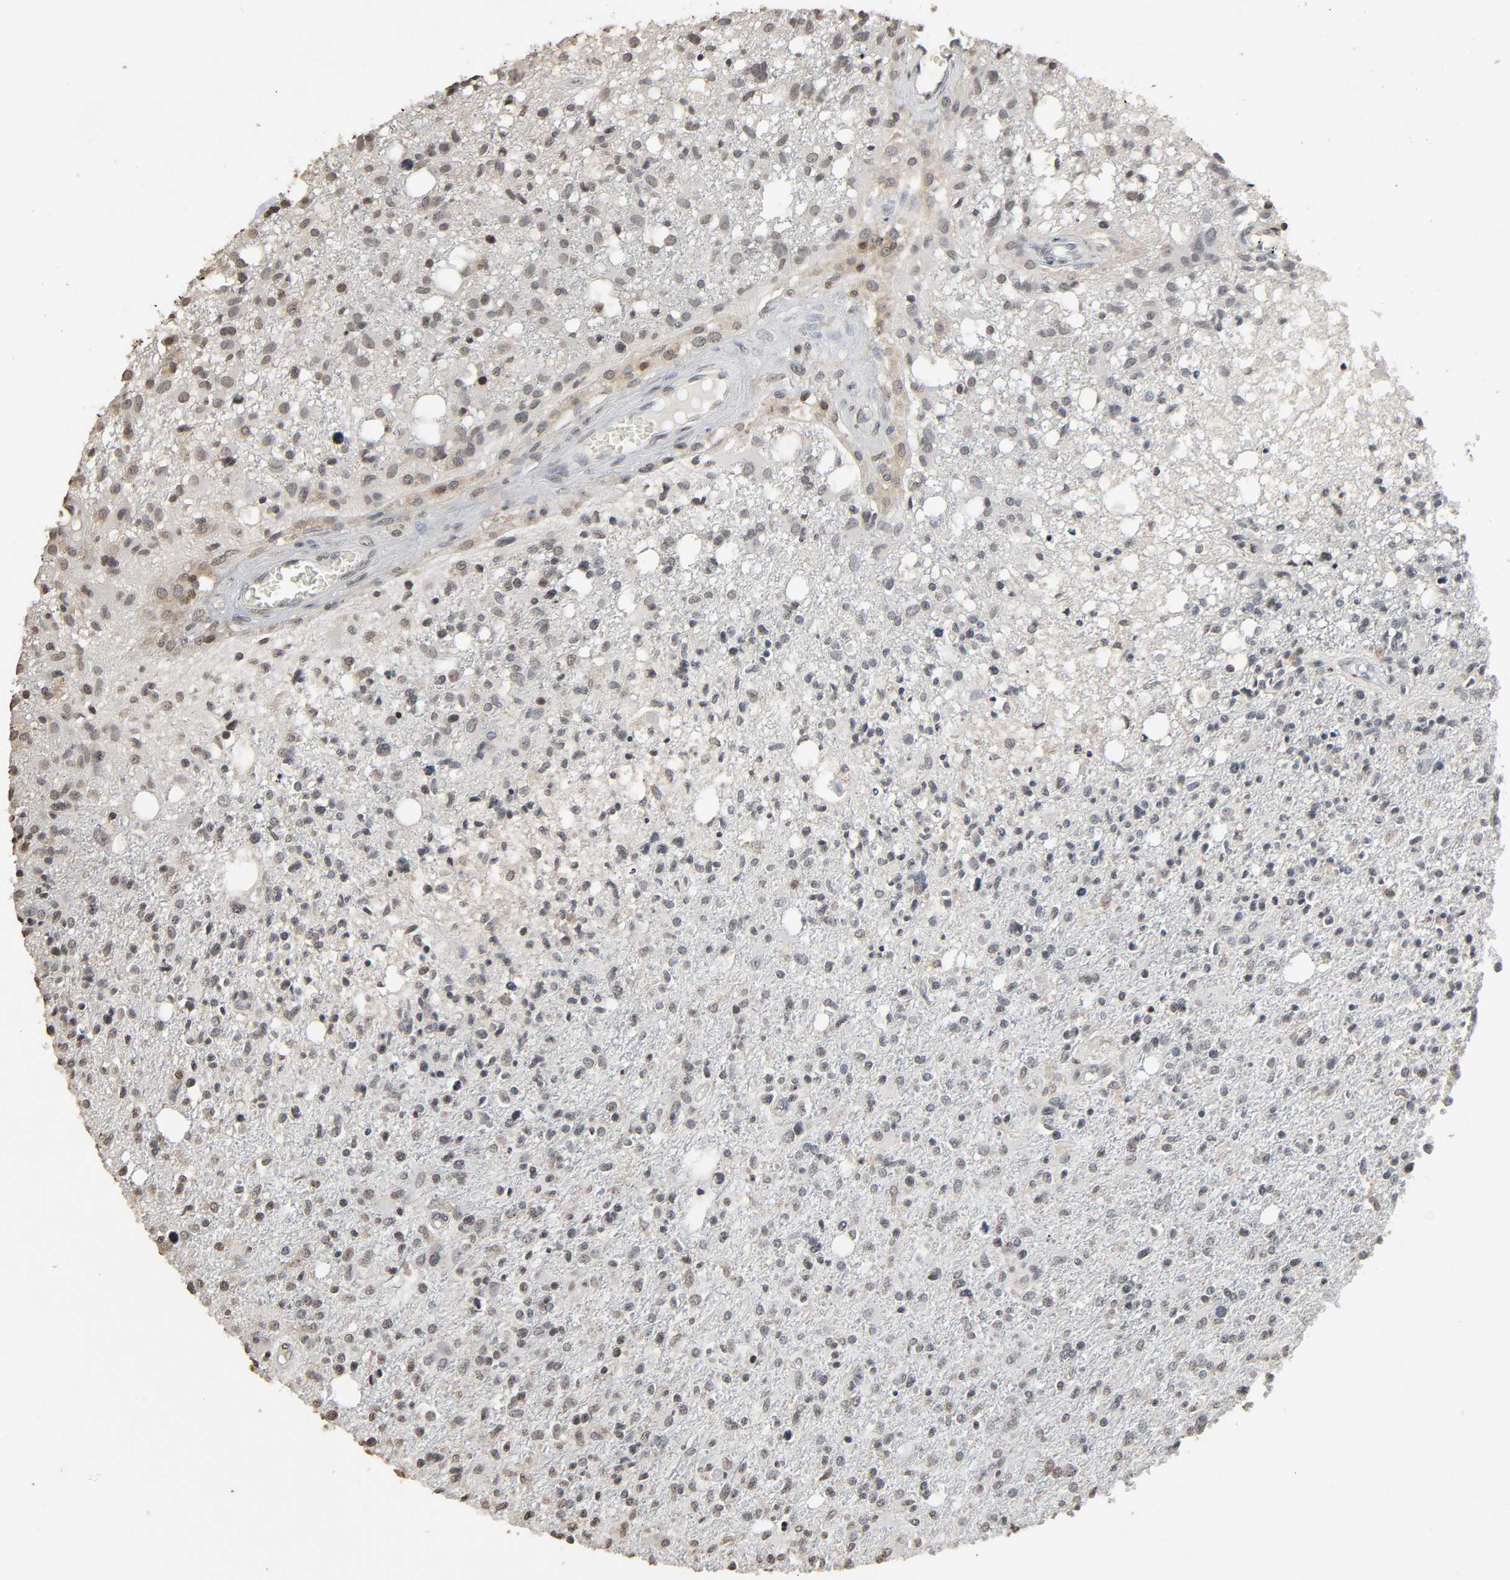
{"staining": {"intensity": "weak", "quantity": "<25%", "location": "nuclear"}, "tissue": "glioma", "cell_type": "Tumor cells", "image_type": "cancer", "snomed": [{"axis": "morphology", "description": "Glioma, malignant, High grade"}, {"axis": "topography", "description": "Cerebral cortex"}], "caption": "Tumor cells are negative for brown protein staining in malignant glioma (high-grade).", "gene": "STK4", "patient": {"sex": "male", "age": 76}}